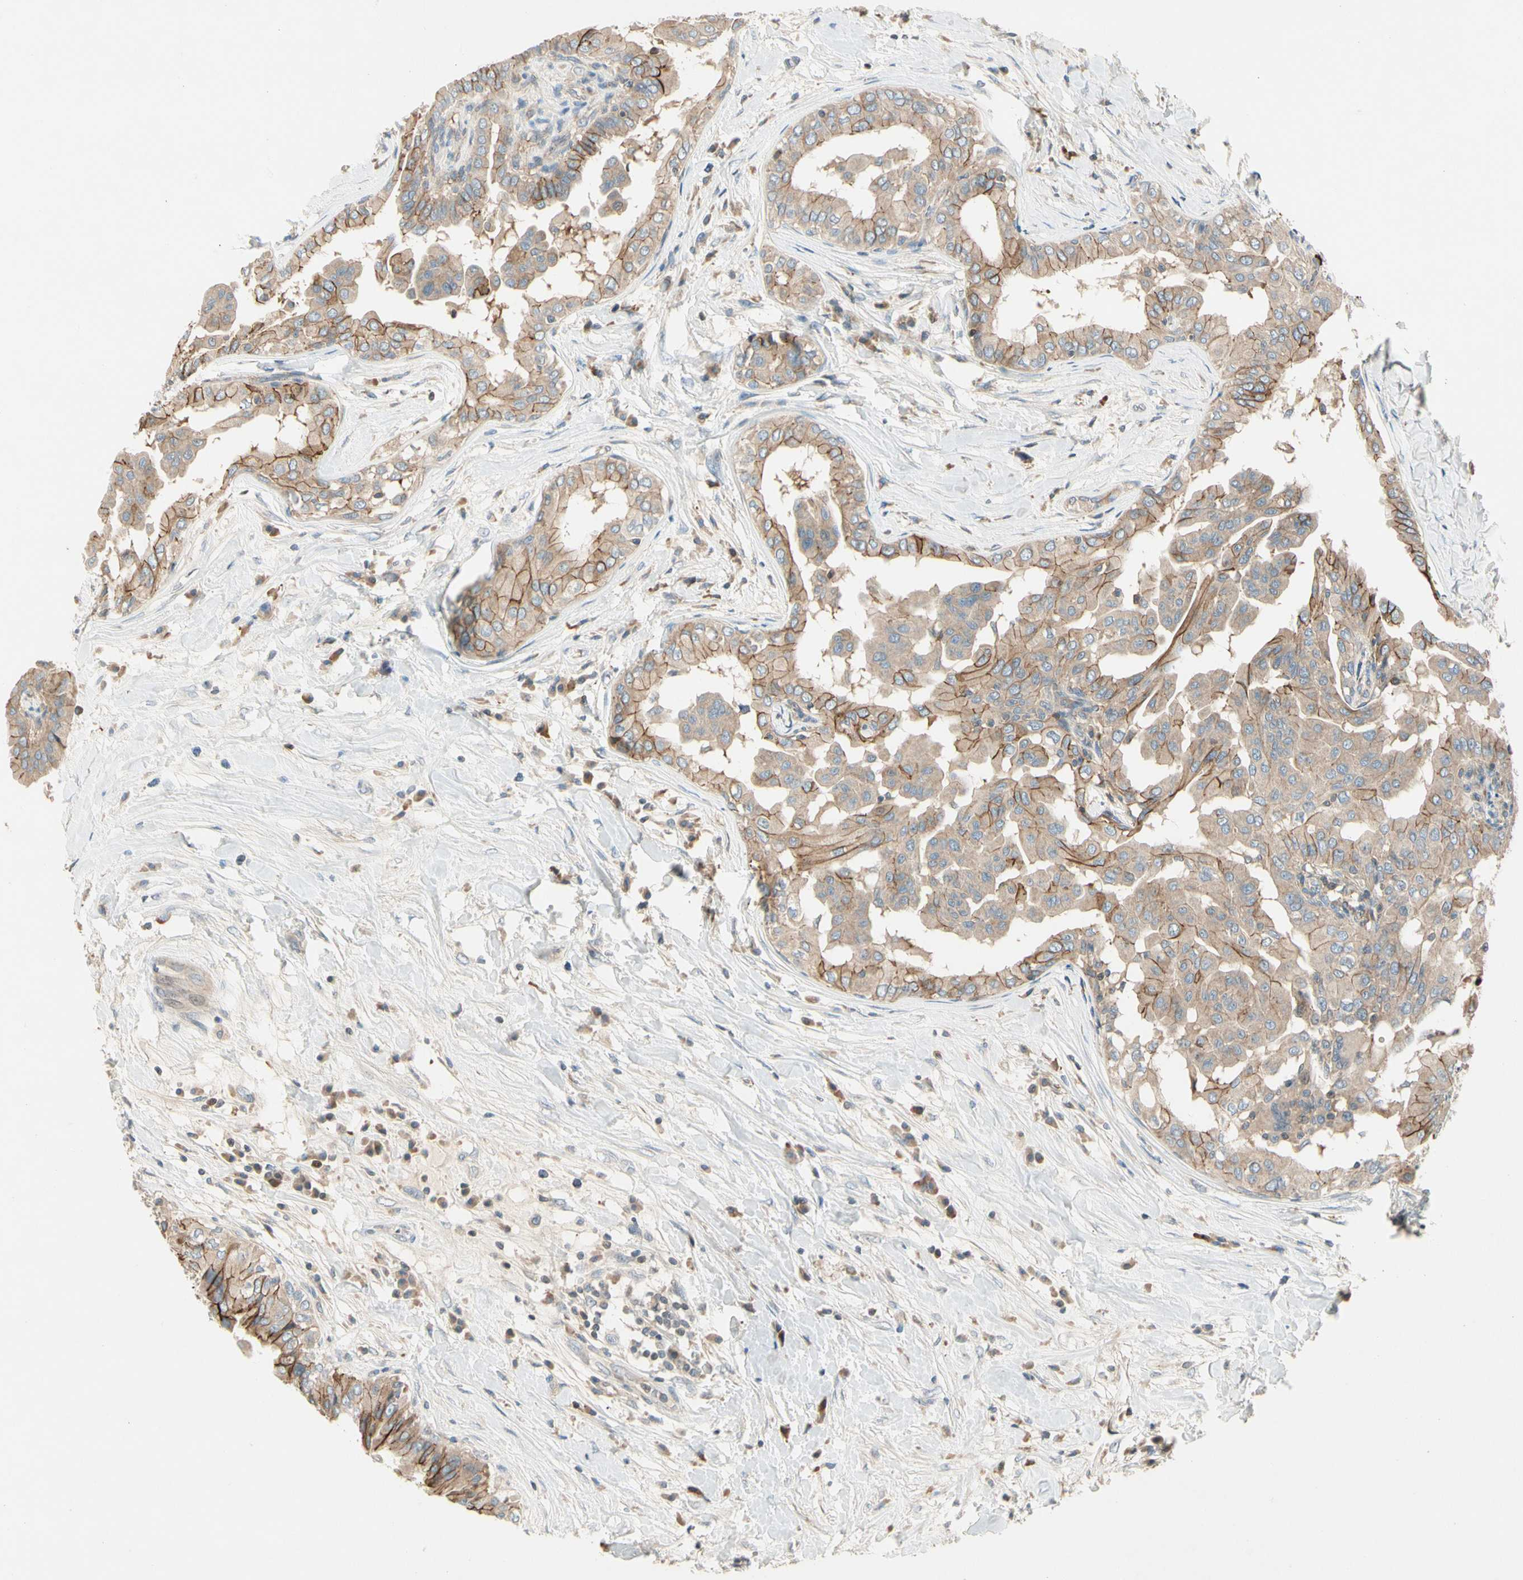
{"staining": {"intensity": "moderate", "quantity": ">75%", "location": "cytoplasmic/membranous"}, "tissue": "thyroid cancer", "cell_type": "Tumor cells", "image_type": "cancer", "snomed": [{"axis": "morphology", "description": "Papillary adenocarcinoma, NOS"}, {"axis": "topography", "description": "Thyroid gland"}], "caption": "Protein staining reveals moderate cytoplasmic/membranous expression in approximately >75% of tumor cells in thyroid papillary adenocarcinoma. The protein of interest is stained brown, and the nuclei are stained in blue (DAB IHC with brightfield microscopy, high magnification).", "gene": "CDH6", "patient": {"sex": "male", "age": 33}}